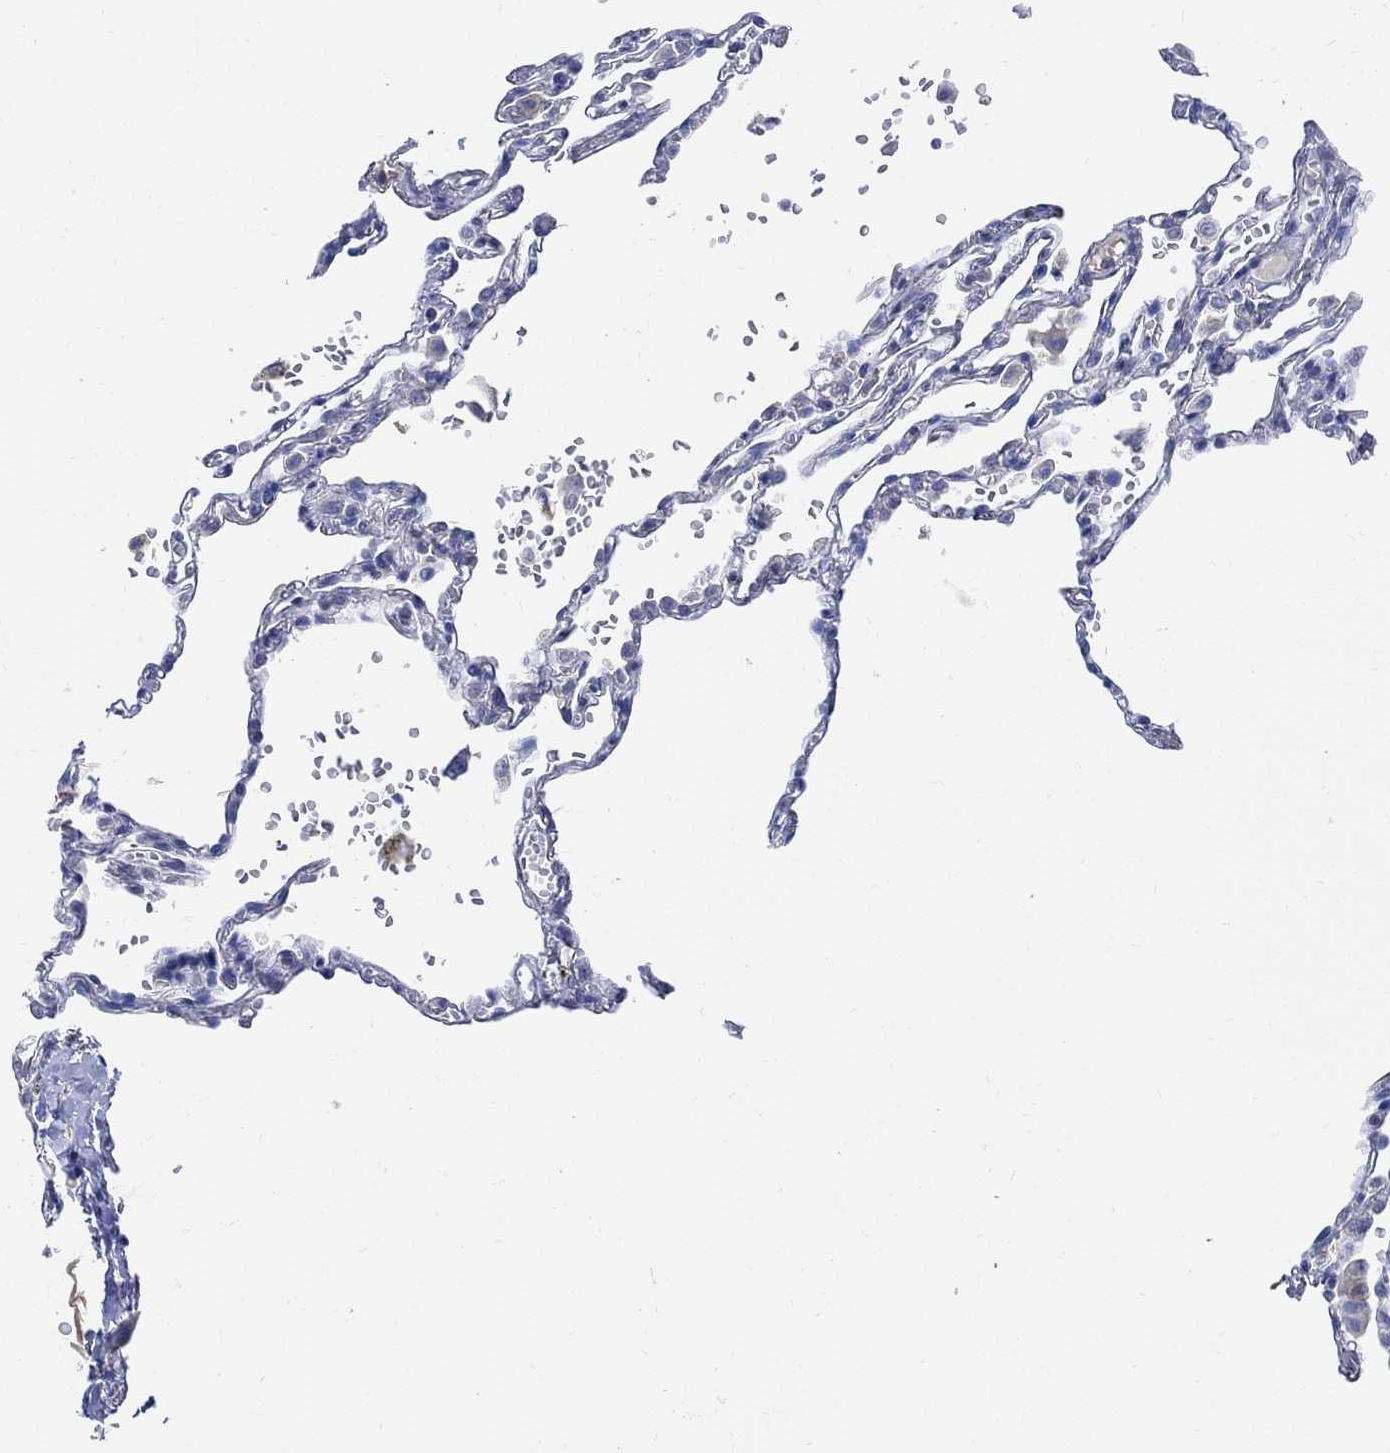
{"staining": {"intensity": "negative", "quantity": "none", "location": "none"}, "tissue": "lung", "cell_type": "Alveolar cells", "image_type": "normal", "snomed": [{"axis": "morphology", "description": "Normal tissue, NOS"}, {"axis": "topography", "description": "Lung"}], "caption": "A high-resolution micrograph shows IHC staining of normal lung, which shows no significant positivity in alveolar cells. Nuclei are stained in blue.", "gene": "GCM1", "patient": {"sex": "male", "age": 78}}